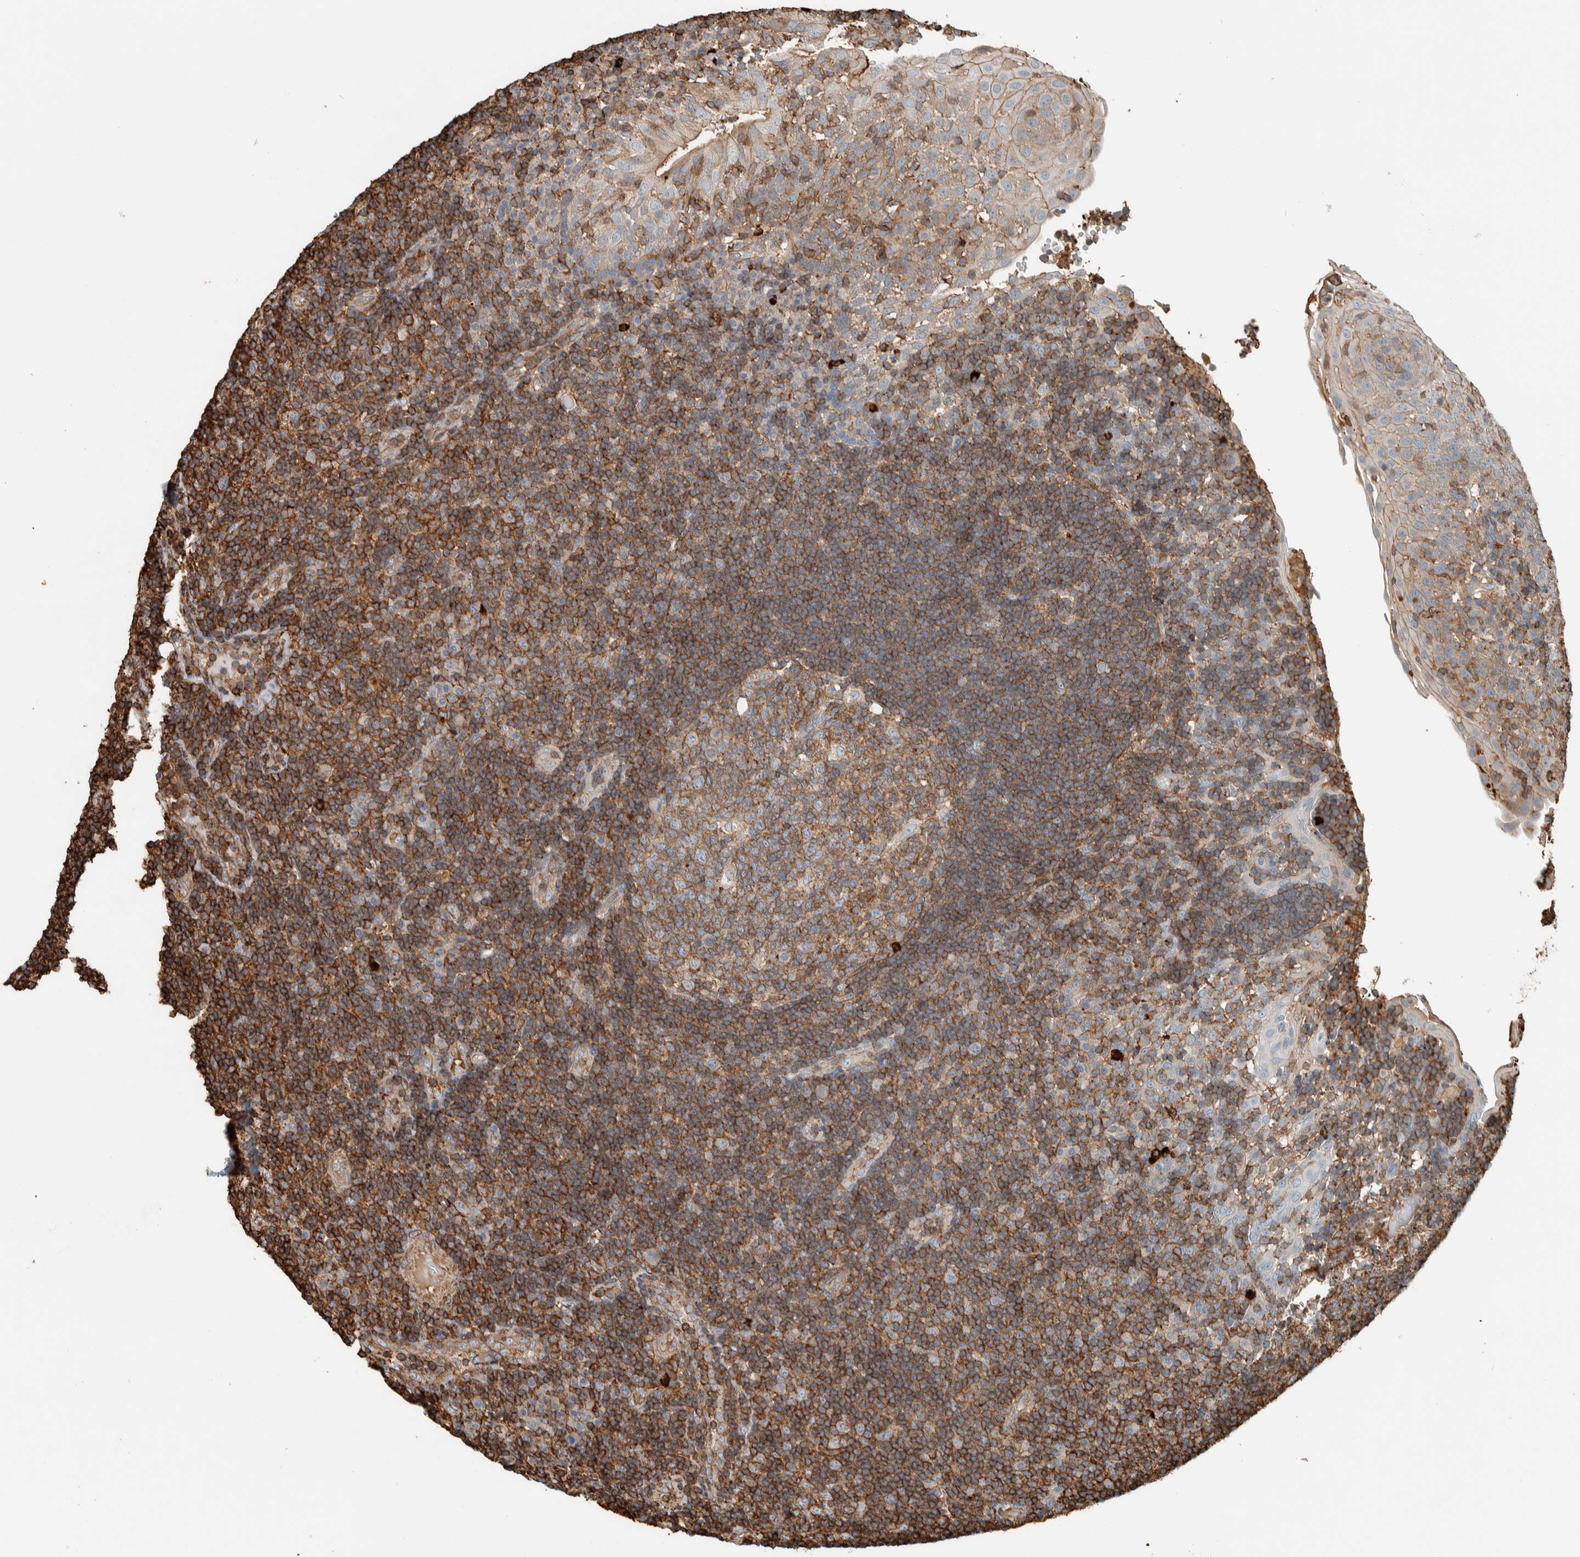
{"staining": {"intensity": "moderate", "quantity": ">75%", "location": "cytoplasmic/membranous"}, "tissue": "tonsil", "cell_type": "Germinal center cells", "image_type": "normal", "snomed": [{"axis": "morphology", "description": "Normal tissue, NOS"}, {"axis": "topography", "description": "Tonsil"}], "caption": "The photomicrograph exhibits staining of normal tonsil, revealing moderate cytoplasmic/membranous protein positivity (brown color) within germinal center cells. (IHC, brightfield microscopy, high magnification).", "gene": "CTBP2", "patient": {"sex": "female", "age": 40}}